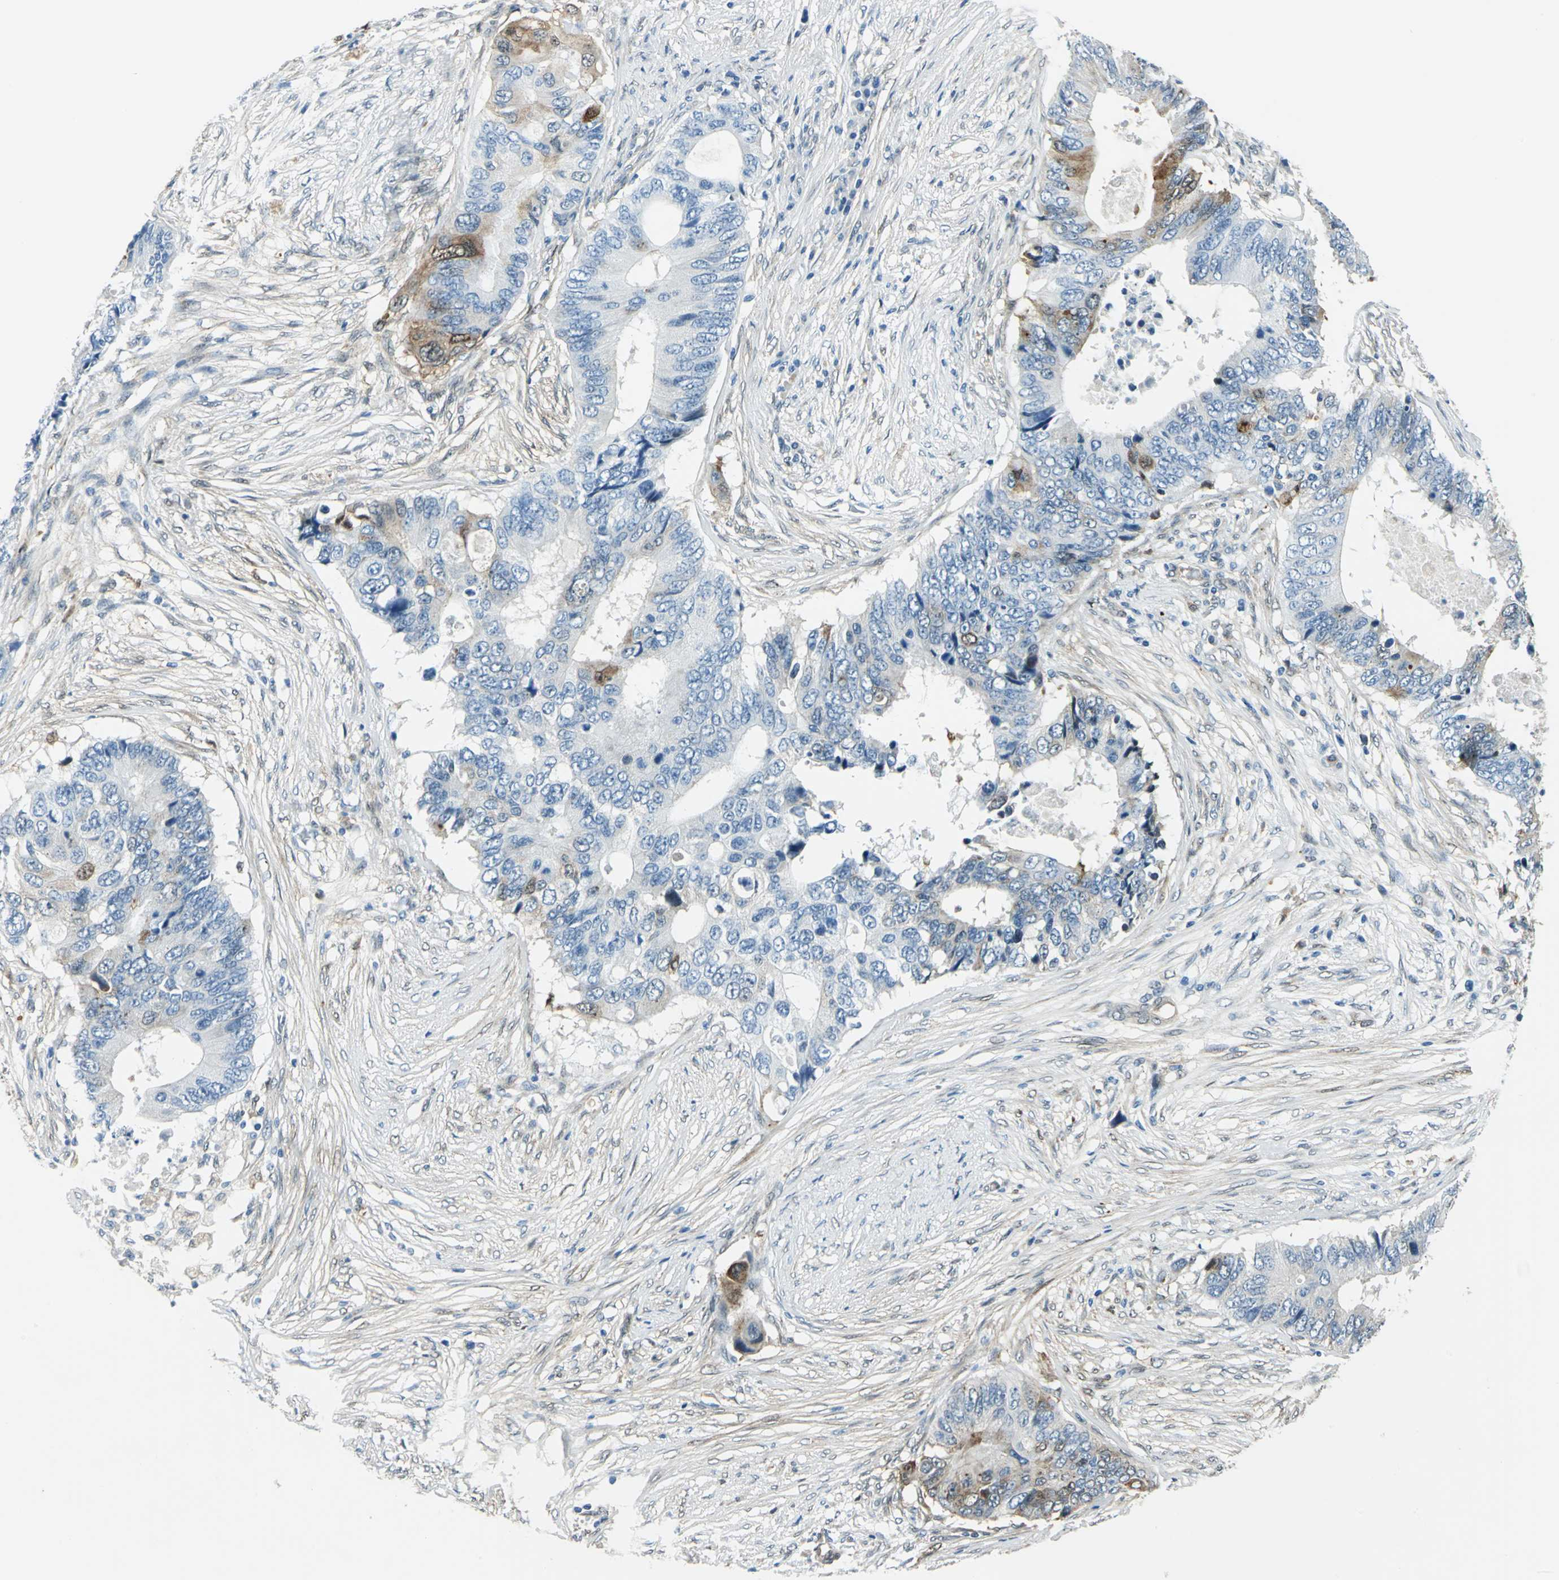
{"staining": {"intensity": "strong", "quantity": "<25%", "location": "cytoplasmic/membranous"}, "tissue": "colorectal cancer", "cell_type": "Tumor cells", "image_type": "cancer", "snomed": [{"axis": "morphology", "description": "Adenocarcinoma, NOS"}, {"axis": "topography", "description": "Colon"}], "caption": "Human colorectal adenocarcinoma stained with a brown dye demonstrates strong cytoplasmic/membranous positive positivity in about <25% of tumor cells.", "gene": "HSPB1", "patient": {"sex": "male", "age": 71}}